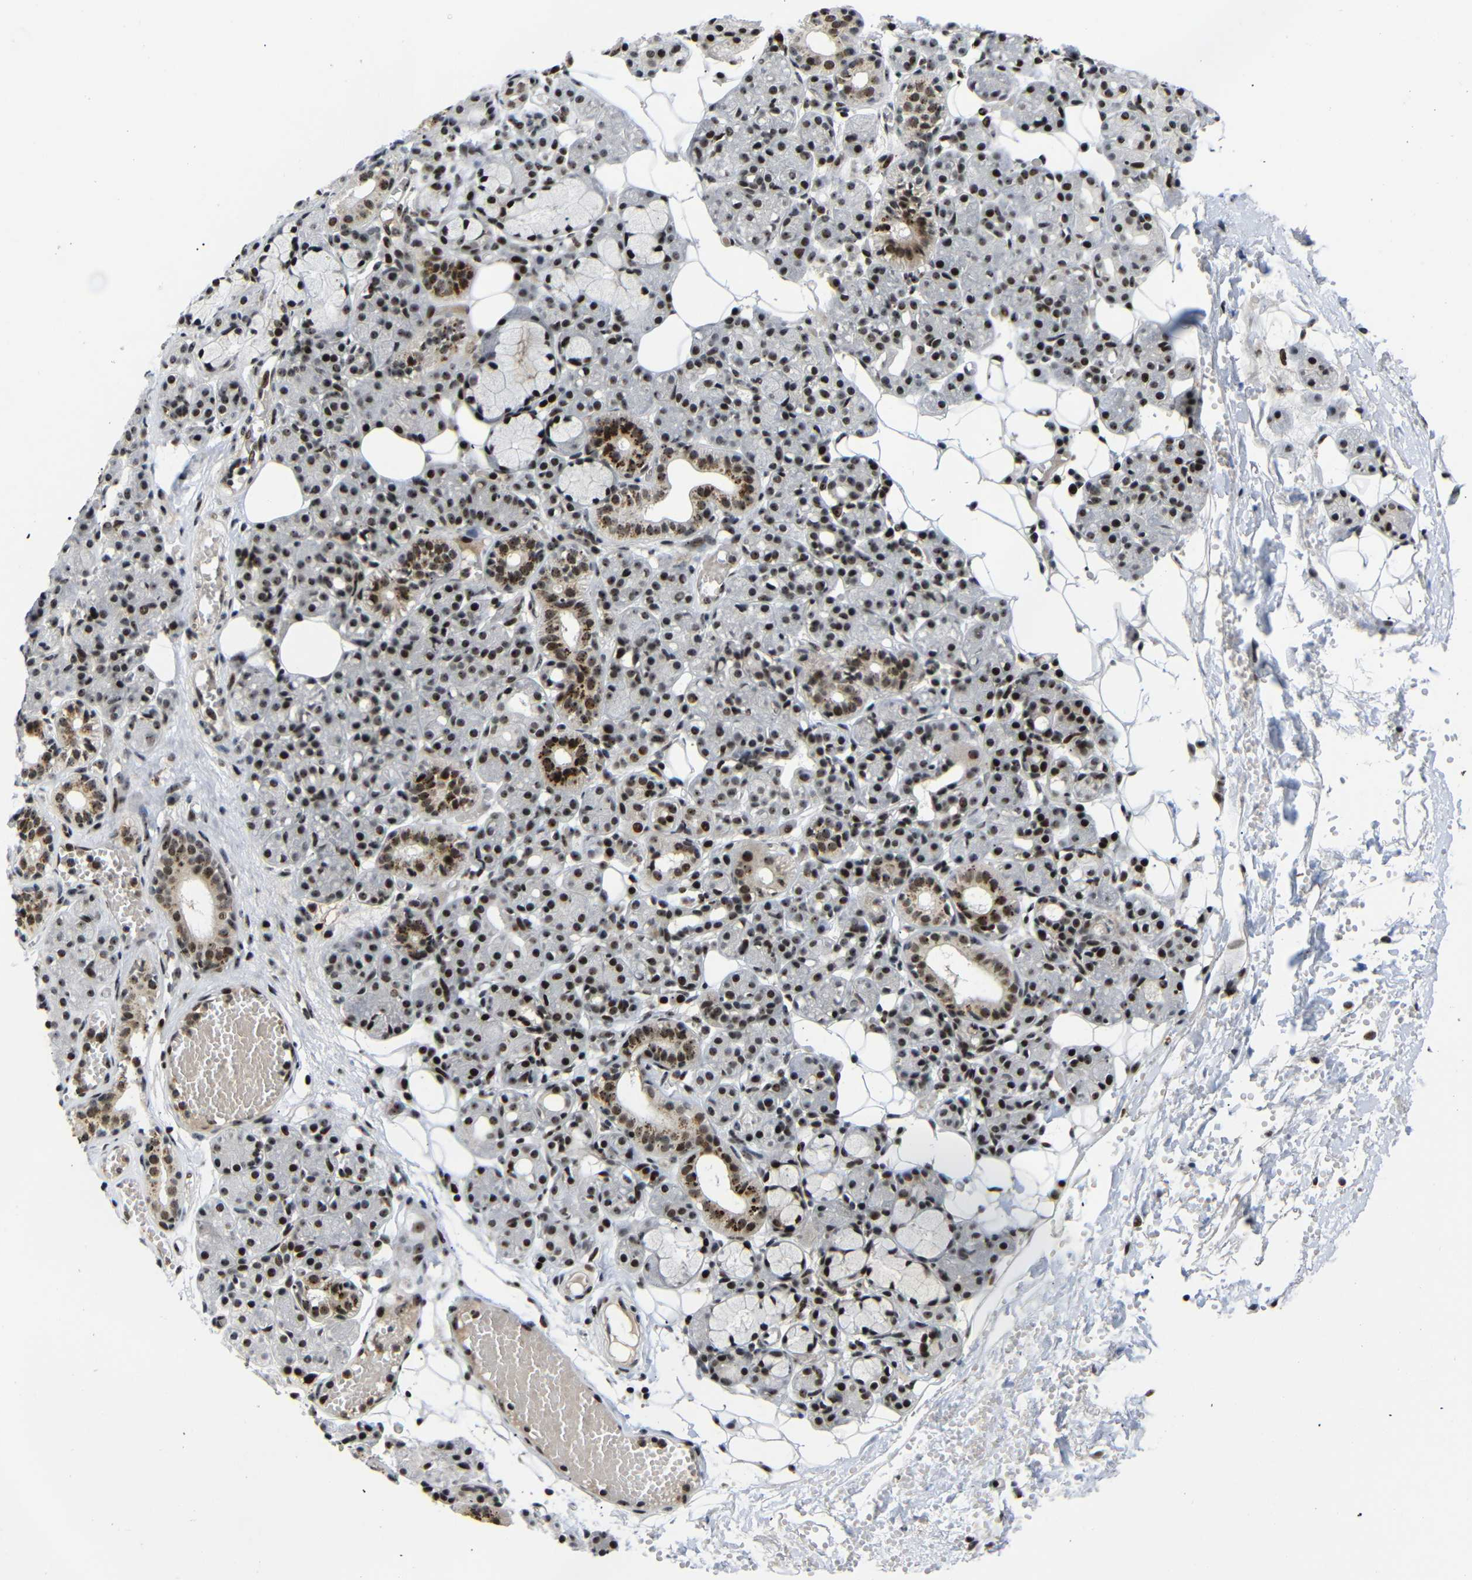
{"staining": {"intensity": "strong", "quantity": ">75%", "location": "nuclear"}, "tissue": "salivary gland", "cell_type": "Glandular cells", "image_type": "normal", "snomed": [{"axis": "morphology", "description": "Normal tissue, NOS"}, {"axis": "topography", "description": "Salivary gland"}], "caption": "A photomicrograph showing strong nuclear staining in approximately >75% of glandular cells in unremarkable salivary gland, as visualized by brown immunohistochemical staining.", "gene": "SETDB2", "patient": {"sex": "male", "age": 63}}